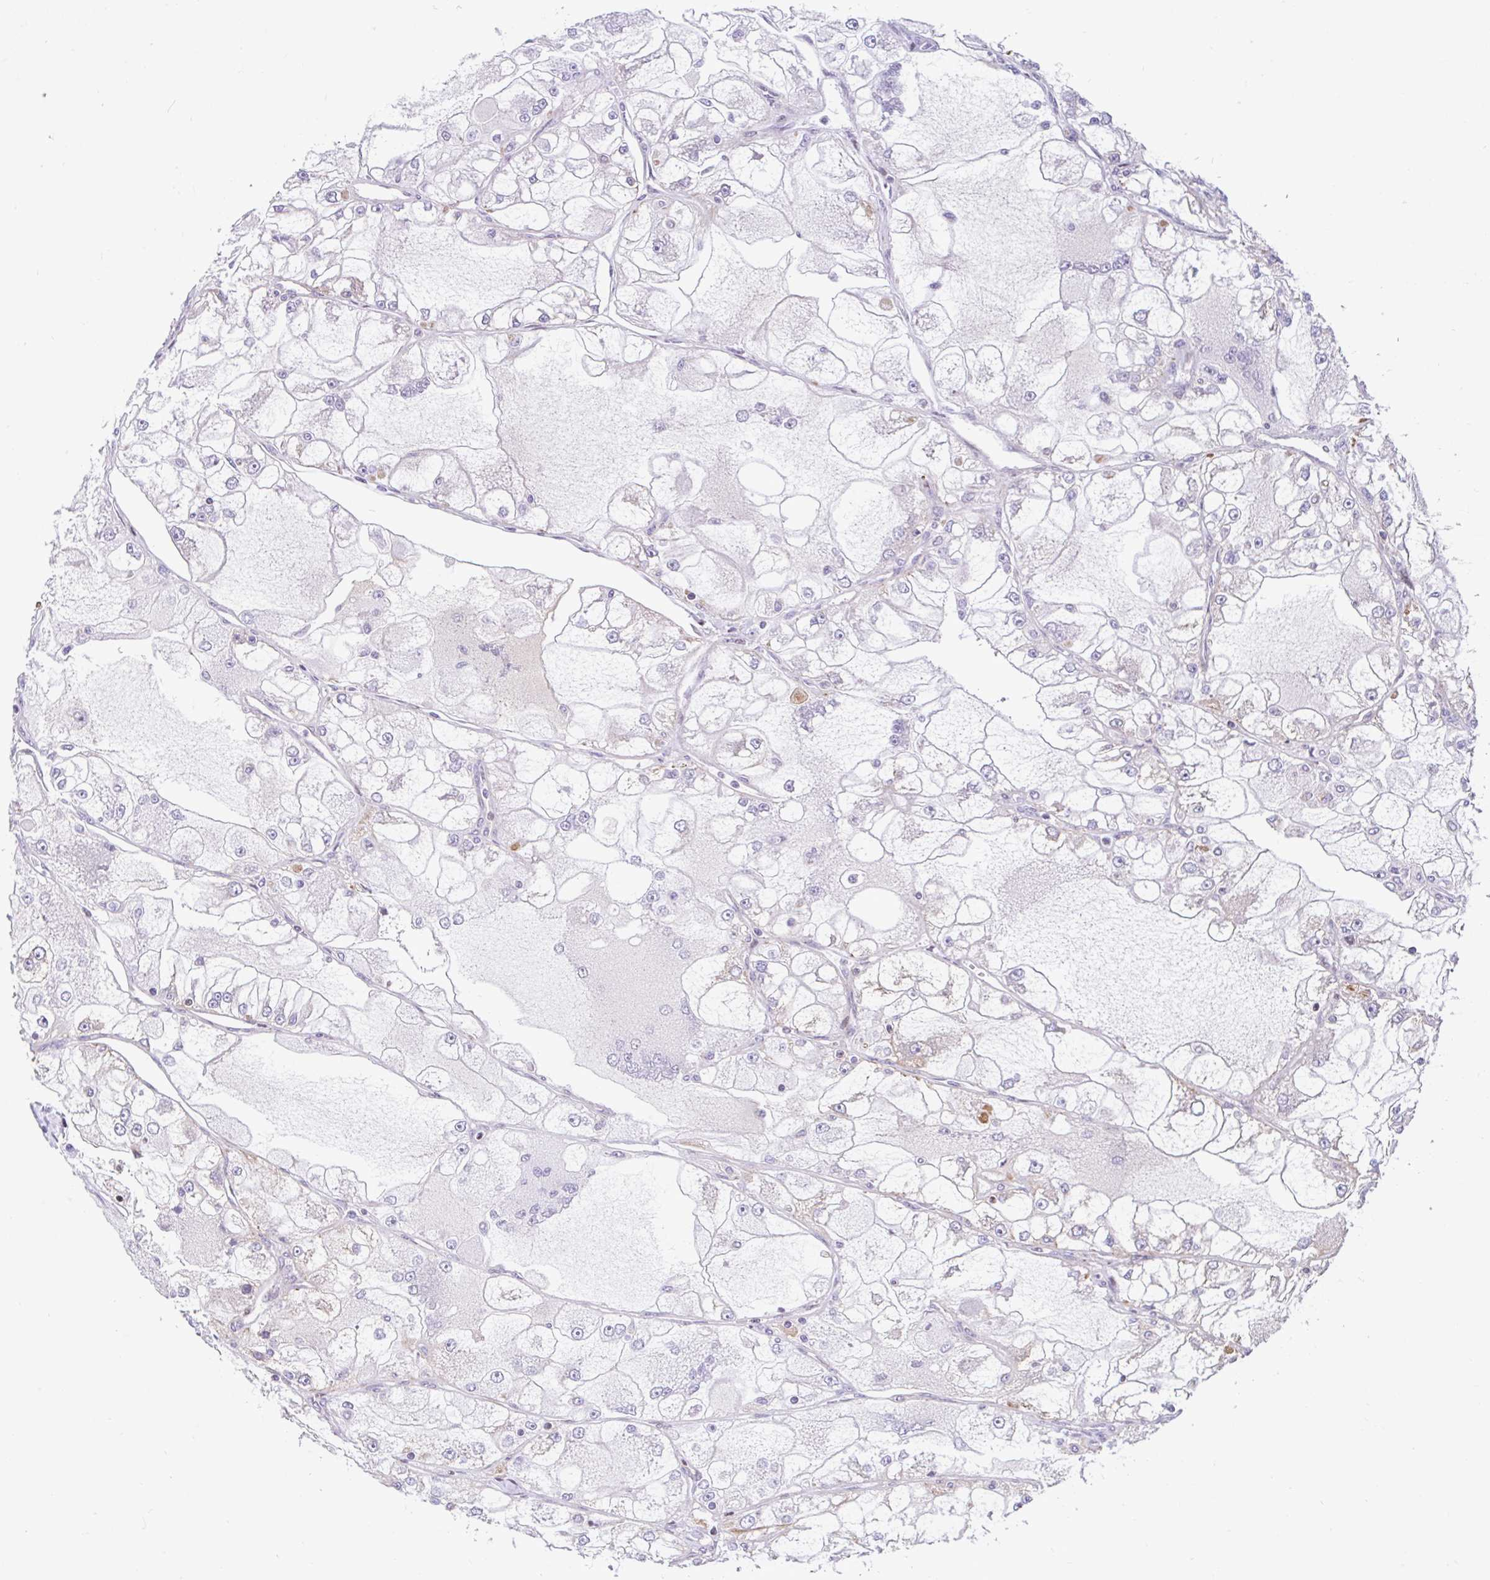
{"staining": {"intensity": "negative", "quantity": "none", "location": "none"}, "tissue": "renal cancer", "cell_type": "Tumor cells", "image_type": "cancer", "snomed": [{"axis": "morphology", "description": "Adenocarcinoma, NOS"}, {"axis": "topography", "description": "Kidney"}], "caption": "There is no significant staining in tumor cells of renal adenocarcinoma.", "gene": "FIGNL1", "patient": {"sex": "female", "age": 72}}